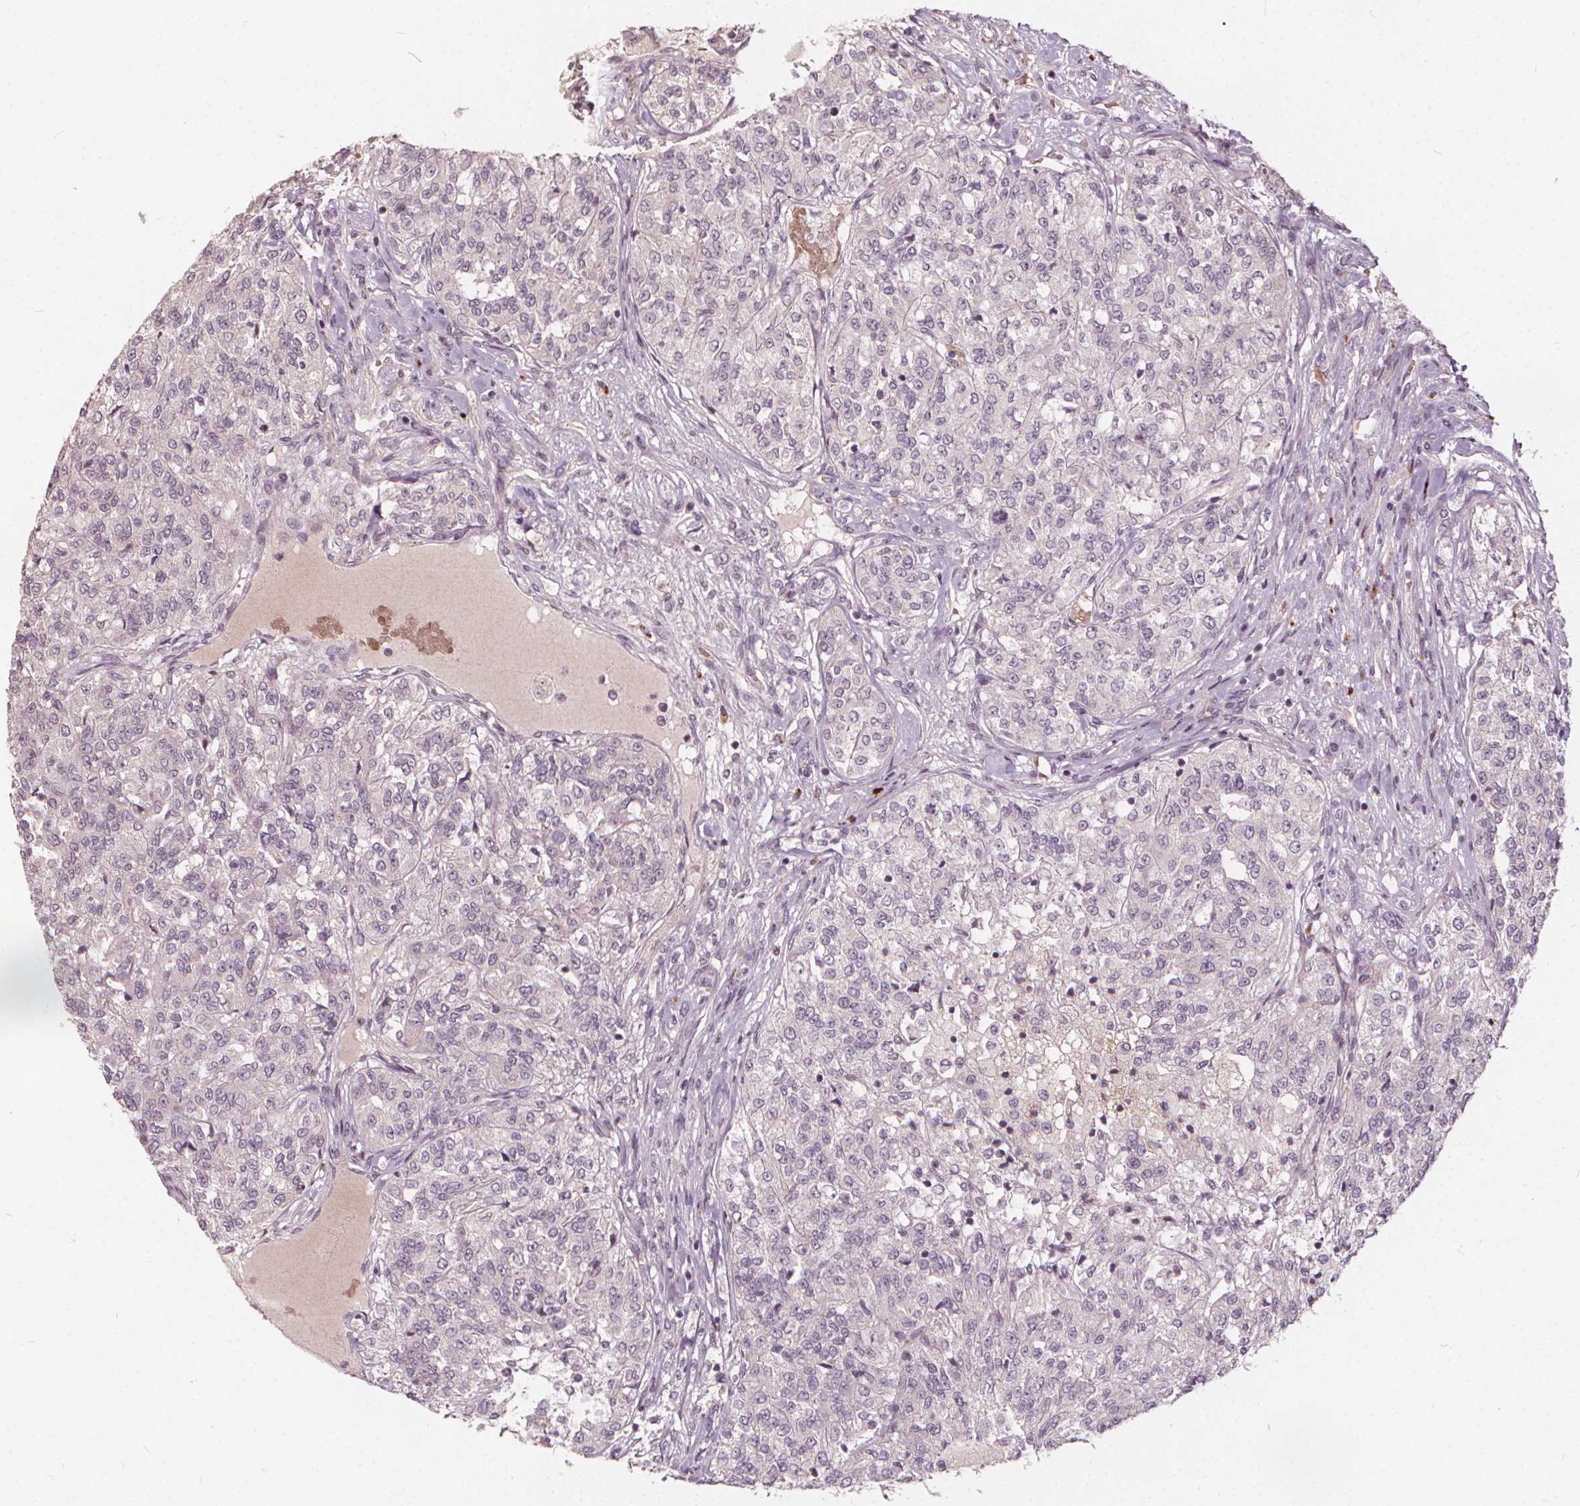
{"staining": {"intensity": "negative", "quantity": "none", "location": "none"}, "tissue": "renal cancer", "cell_type": "Tumor cells", "image_type": "cancer", "snomed": [{"axis": "morphology", "description": "Adenocarcinoma, NOS"}, {"axis": "topography", "description": "Kidney"}], "caption": "An IHC histopathology image of renal cancer (adenocarcinoma) is shown. There is no staining in tumor cells of renal cancer (adenocarcinoma).", "gene": "IPO13", "patient": {"sex": "female", "age": 63}}